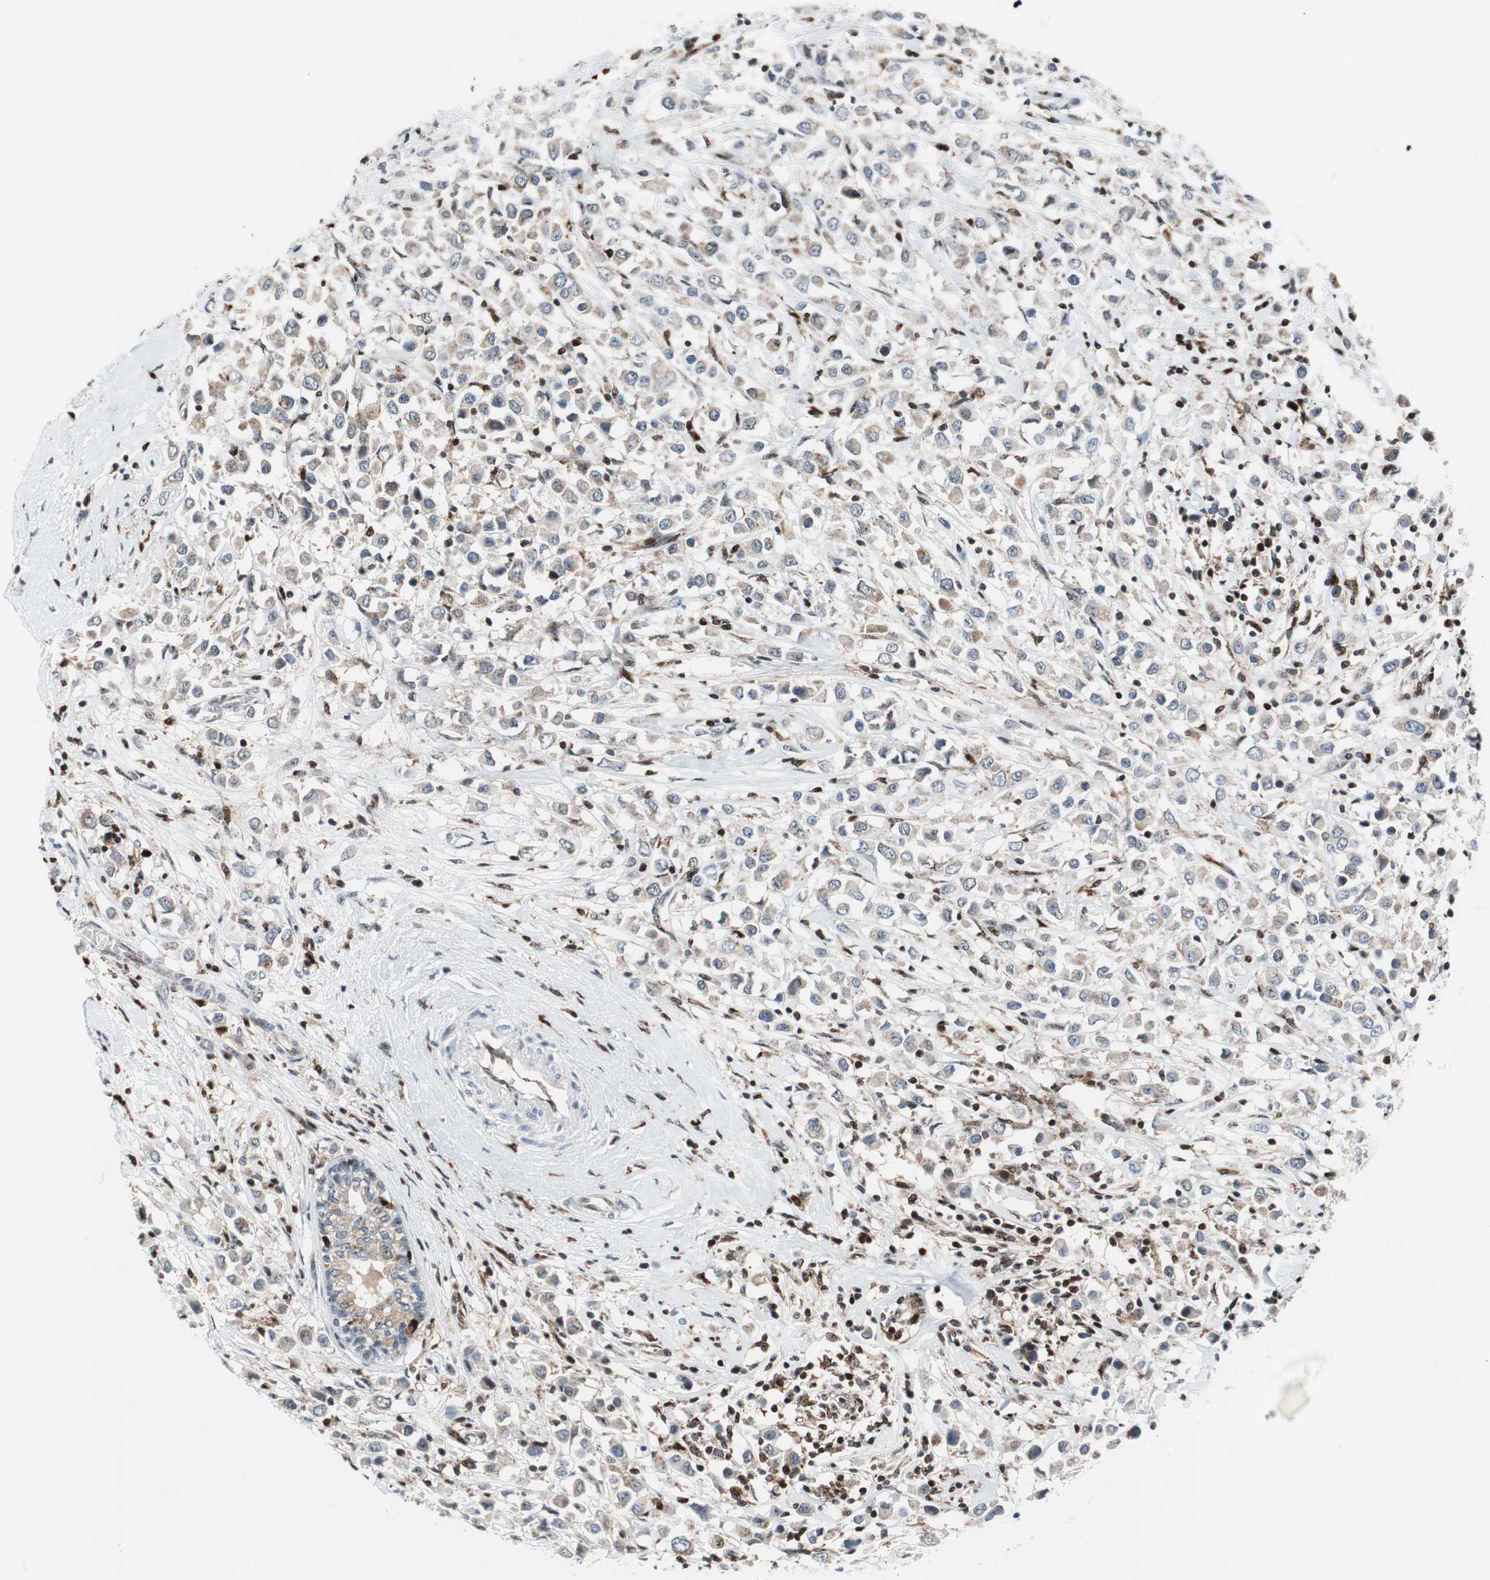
{"staining": {"intensity": "weak", "quantity": "25%-75%", "location": "cytoplasmic/membranous"}, "tissue": "breast cancer", "cell_type": "Tumor cells", "image_type": "cancer", "snomed": [{"axis": "morphology", "description": "Duct carcinoma"}, {"axis": "topography", "description": "Breast"}], "caption": "Breast cancer stained for a protein (brown) demonstrates weak cytoplasmic/membranous positive expression in about 25%-75% of tumor cells.", "gene": "RGS10", "patient": {"sex": "female", "age": 61}}